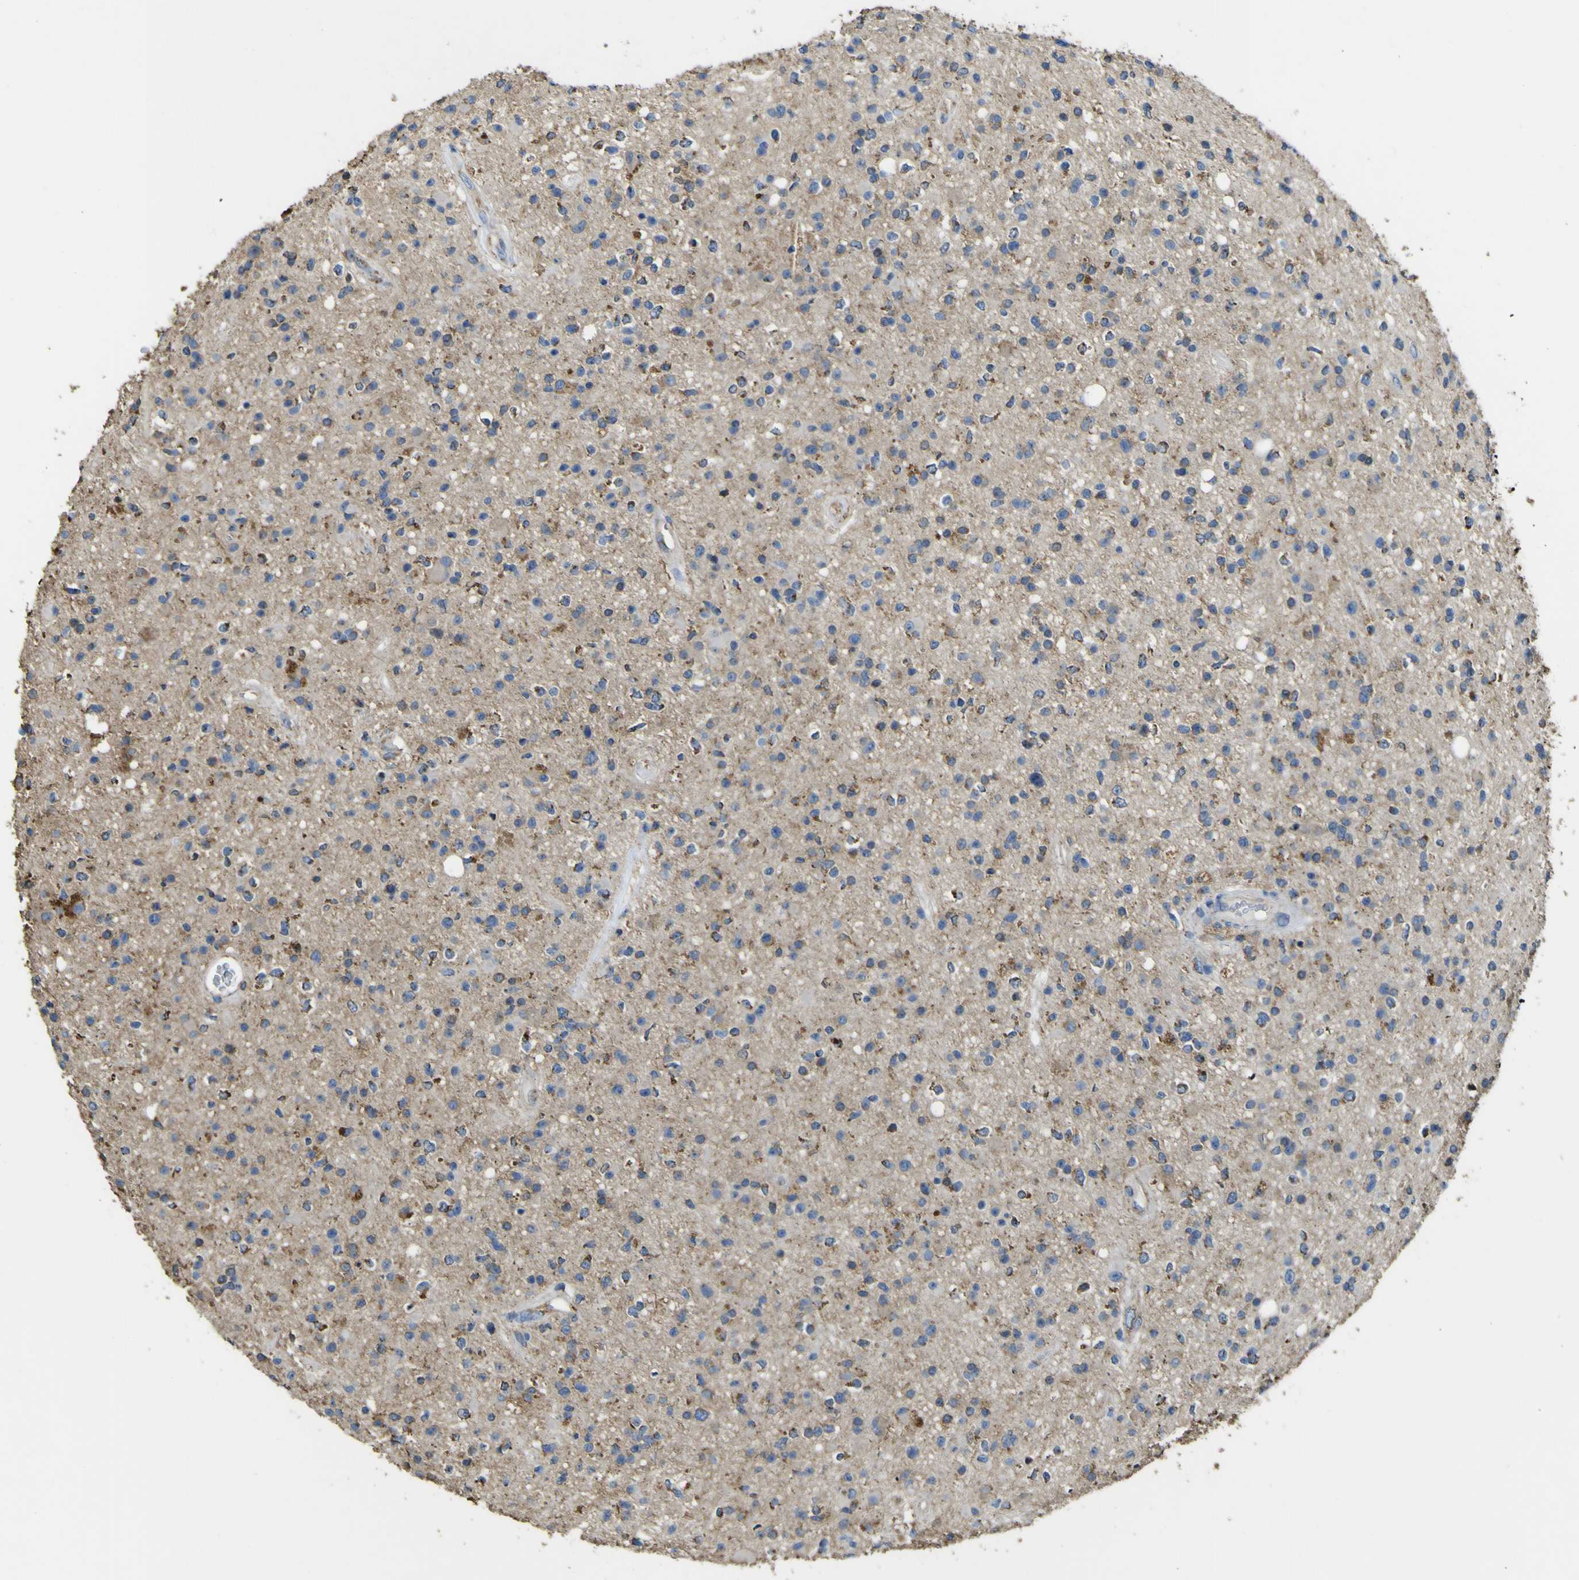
{"staining": {"intensity": "moderate", "quantity": "<25%", "location": "cytoplasmic/membranous"}, "tissue": "glioma", "cell_type": "Tumor cells", "image_type": "cancer", "snomed": [{"axis": "morphology", "description": "Glioma, malignant, High grade"}, {"axis": "topography", "description": "Brain"}], "caption": "High-grade glioma (malignant) stained with a protein marker exhibits moderate staining in tumor cells.", "gene": "ACSL3", "patient": {"sex": "male", "age": 33}}